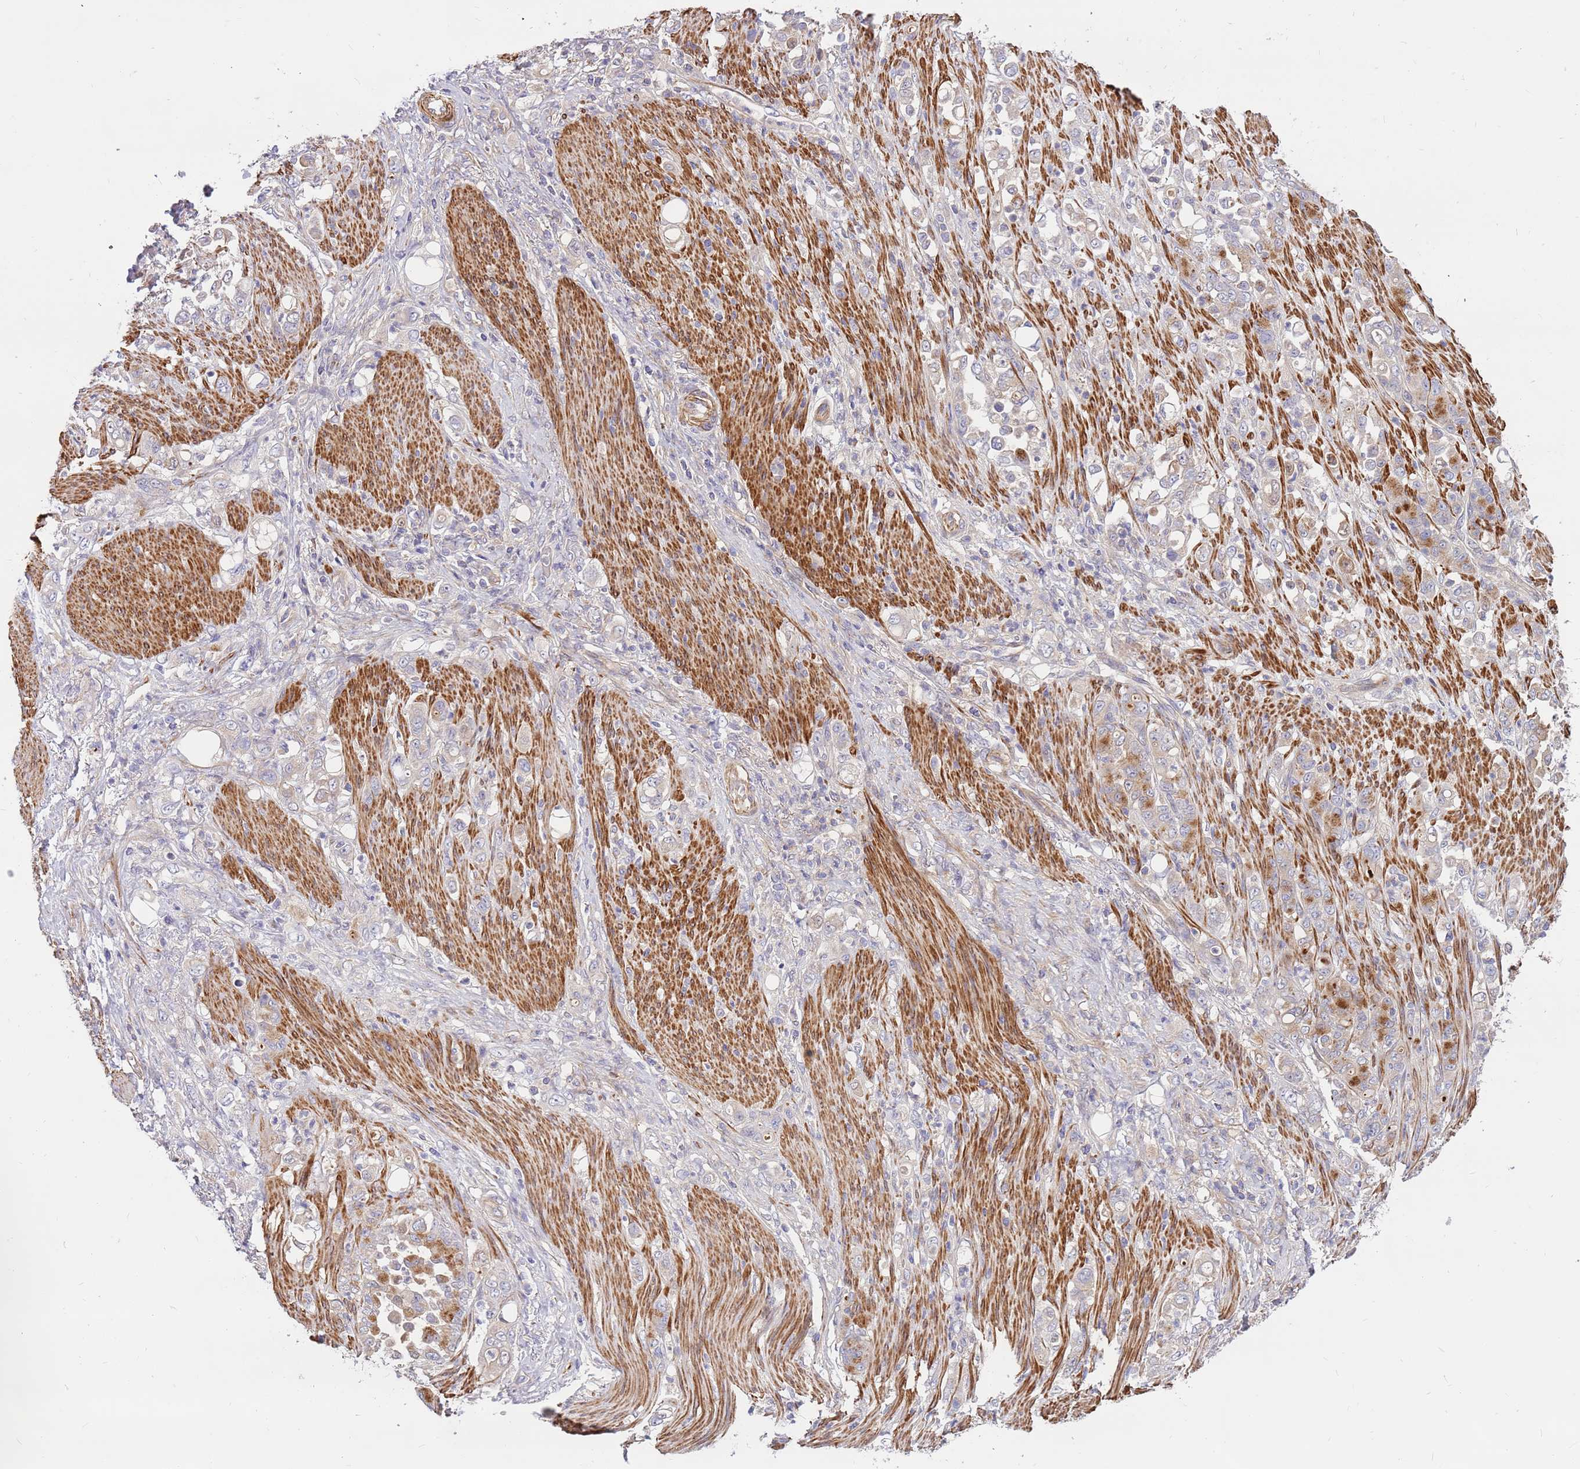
{"staining": {"intensity": "negative", "quantity": "none", "location": "none"}, "tissue": "stomach cancer", "cell_type": "Tumor cells", "image_type": "cancer", "snomed": [{"axis": "morphology", "description": "Normal tissue, NOS"}, {"axis": "morphology", "description": "Adenocarcinoma, NOS"}, {"axis": "topography", "description": "Stomach"}], "caption": "DAB (3,3'-diaminobenzidine) immunohistochemical staining of stomach cancer displays no significant staining in tumor cells.", "gene": "MVD", "patient": {"sex": "female", "age": 79}}